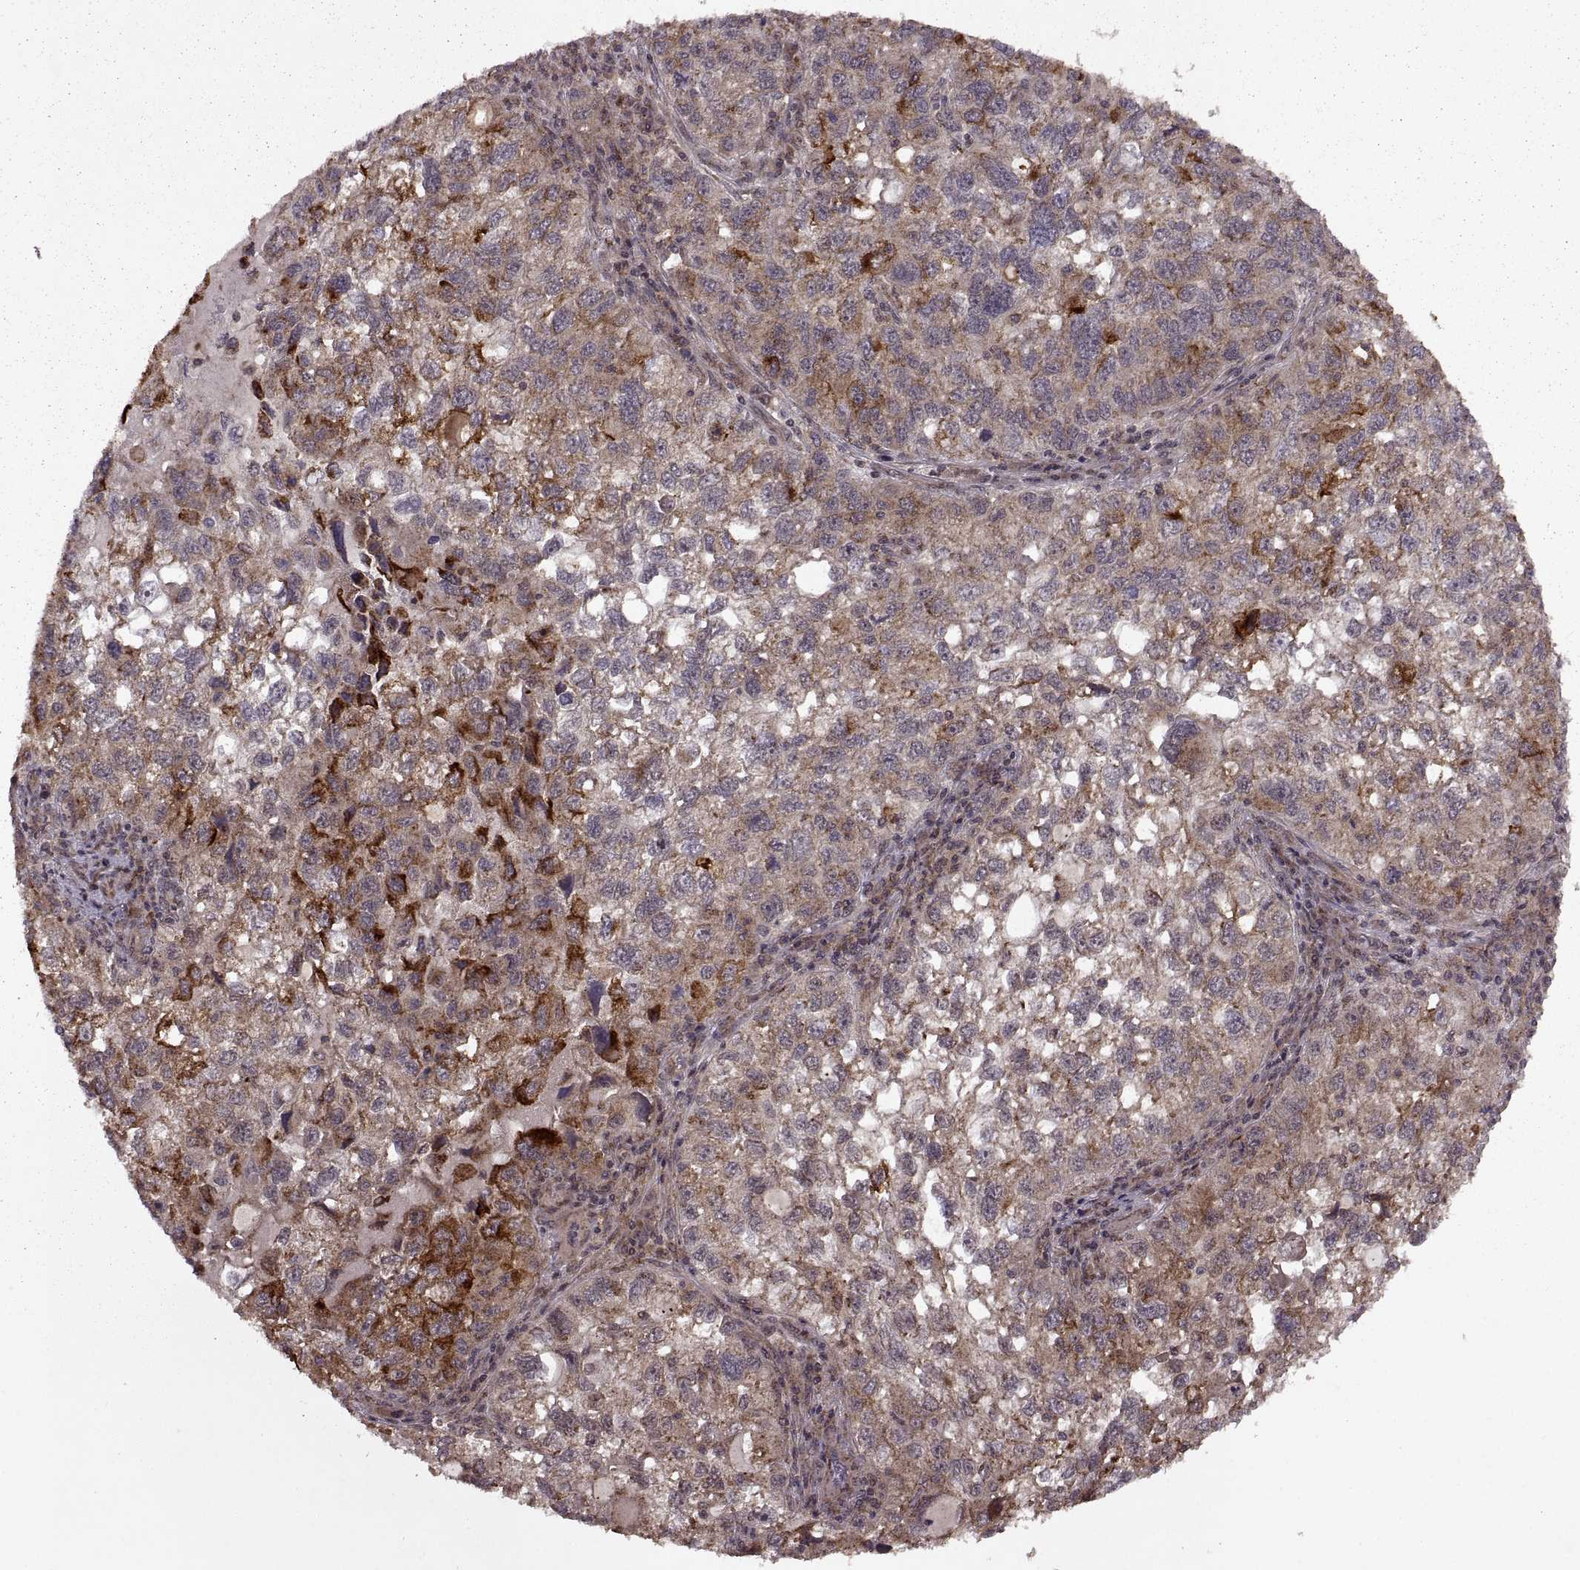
{"staining": {"intensity": "moderate", "quantity": ">75%", "location": "cytoplasmic/membranous"}, "tissue": "cervical cancer", "cell_type": "Tumor cells", "image_type": "cancer", "snomed": [{"axis": "morphology", "description": "Squamous cell carcinoma, NOS"}, {"axis": "topography", "description": "Cervix"}], "caption": "Human cervical cancer (squamous cell carcinoma) stained with a brown dye demonstrates moderate cytoplasmic/membranous positive staining in approximately >75% of tumor cells.", "gene": "PTOV1", "patient": {"sex": "female", "age": 55}}